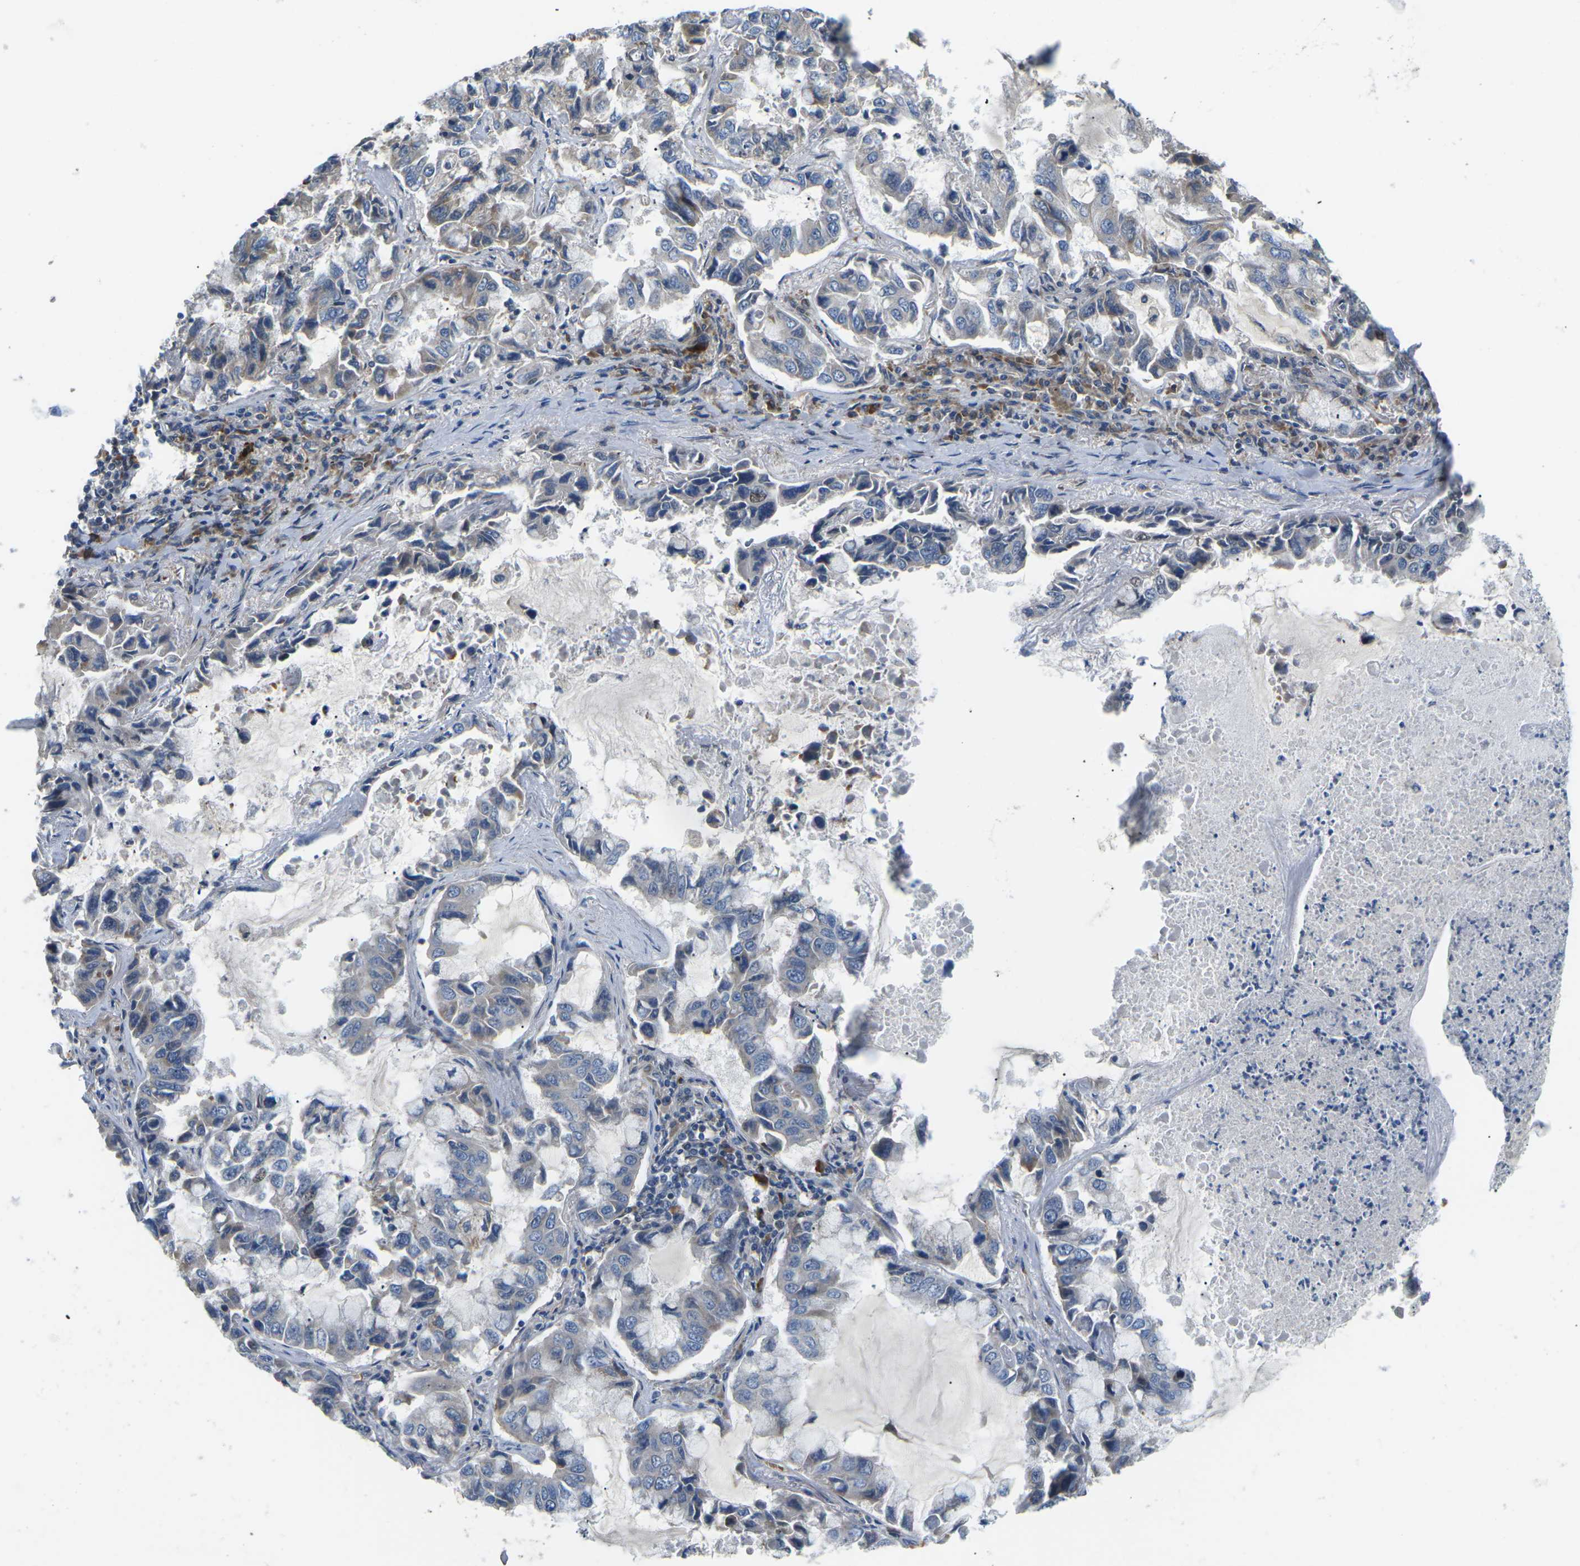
{"staining": {"intensity": "weak", "quantity": "<25%", "location": "cytoplasmic/membranous"}, "tissue": "lung cancer", "cell_type": "Tumor cells", "image_type": "cancer", "snomed": [{"axis": "morphology", "description": "Adenocarcinoma, NOS"}, {"axis": "topography", "description": "Lung"}], "caption": "Immunohistochemical staining of human lung cancer (adenocarcinoma) exhibits no significant expression in tumor cells.", "gene": "ERBB4", "patient": {"sex": "male", "age": 64}}